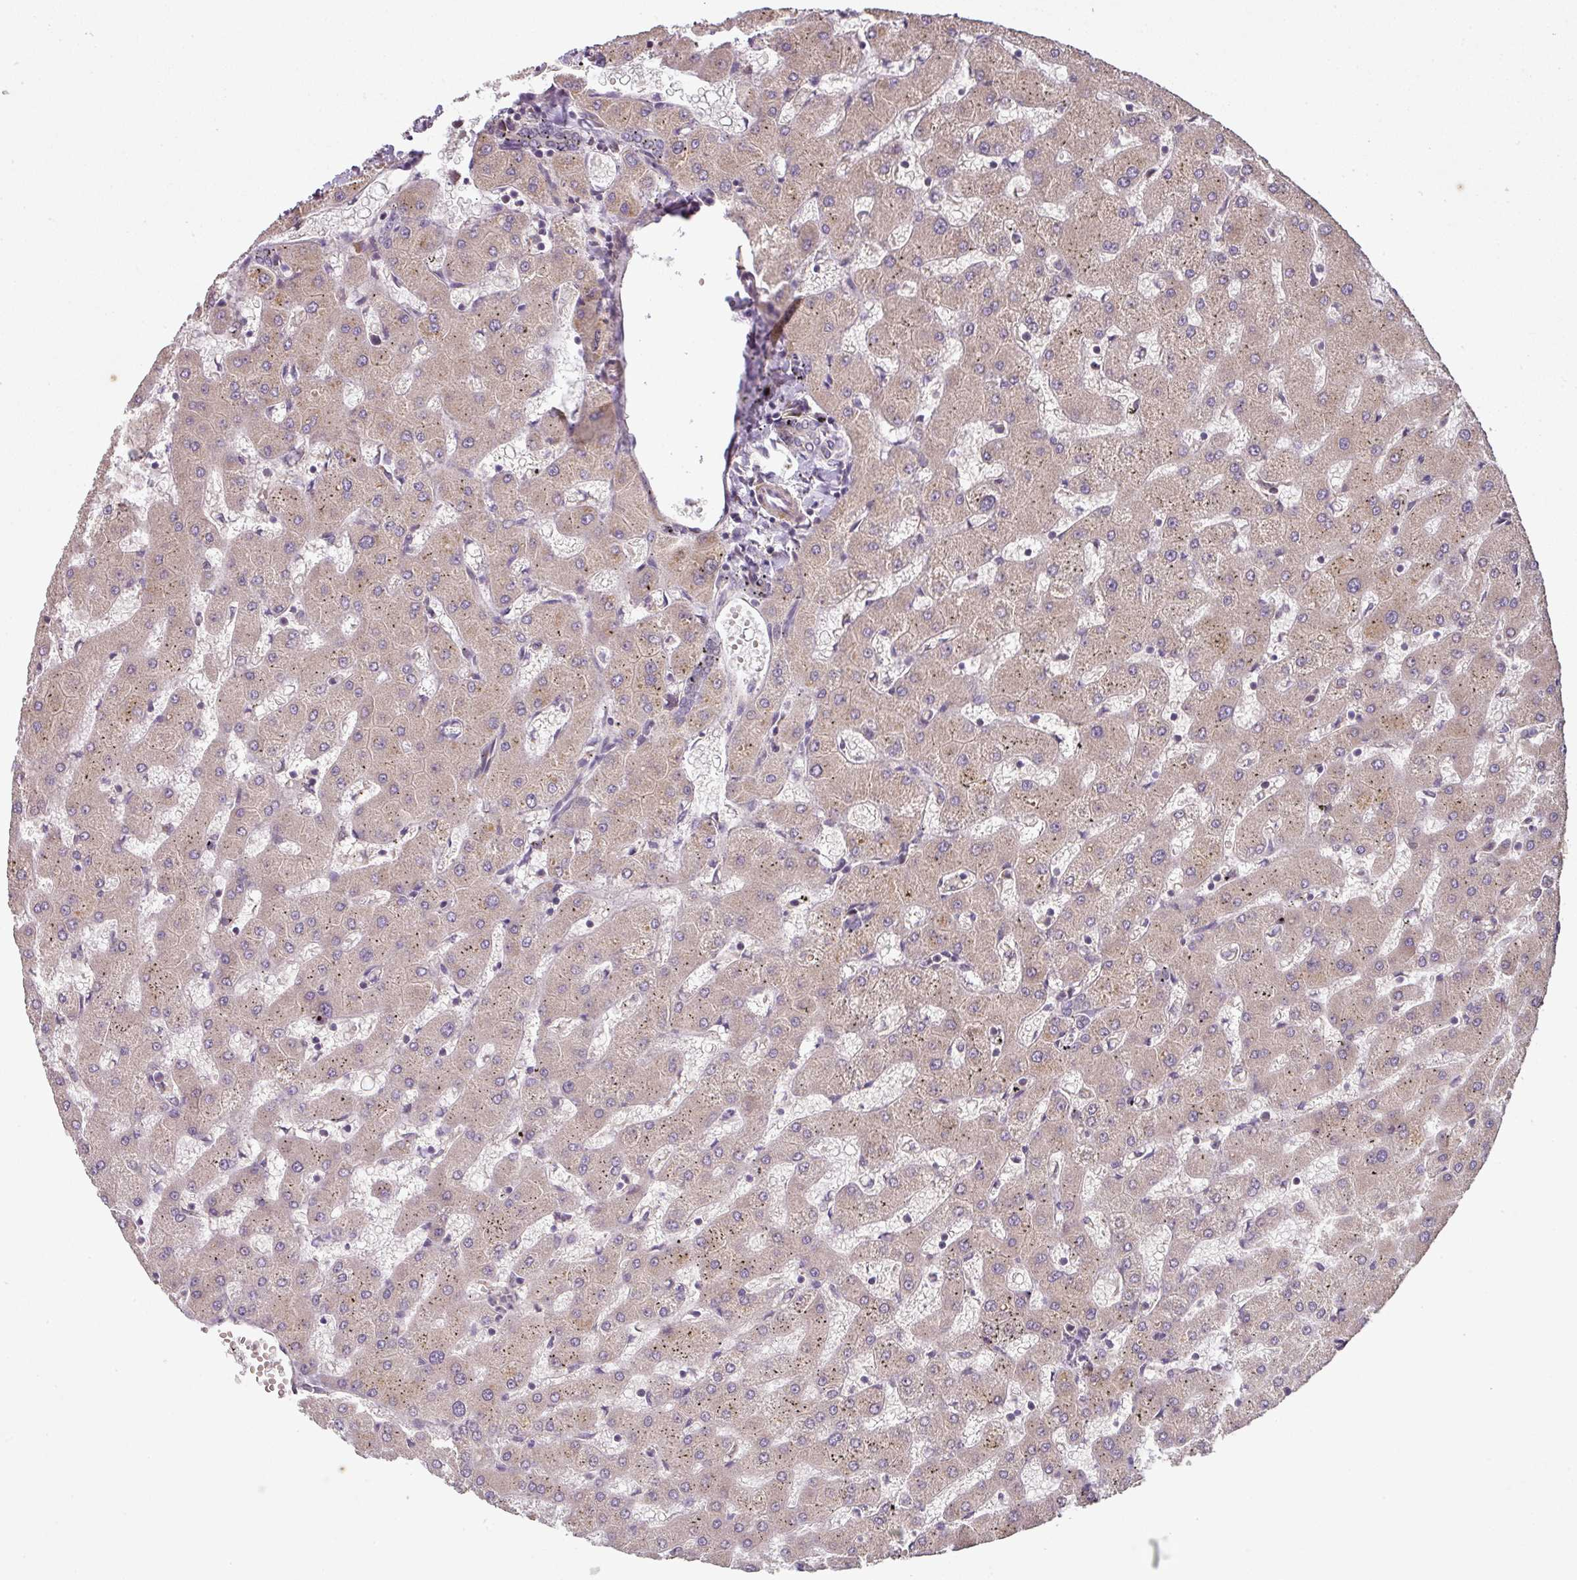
{"staining": {"intensity": "negative", "quantity": "none", "location": "none"}, "tissue": "liver", "cell_type": "Cholangiocytes", "image_type": "normal", "snomed": [{"axis": "morphology", "description": "Normal tissue, NOS"}, {"axis": "topography", "description": "Liver"}], "caption": "Normal liver was stained to show a protein in brown. There is no significant expression in cholangiocytes. (DAB IHC with hematoxylin counter stain).", "gene": "SPCS3", "patient": {"sex": "female", "age": 63}}